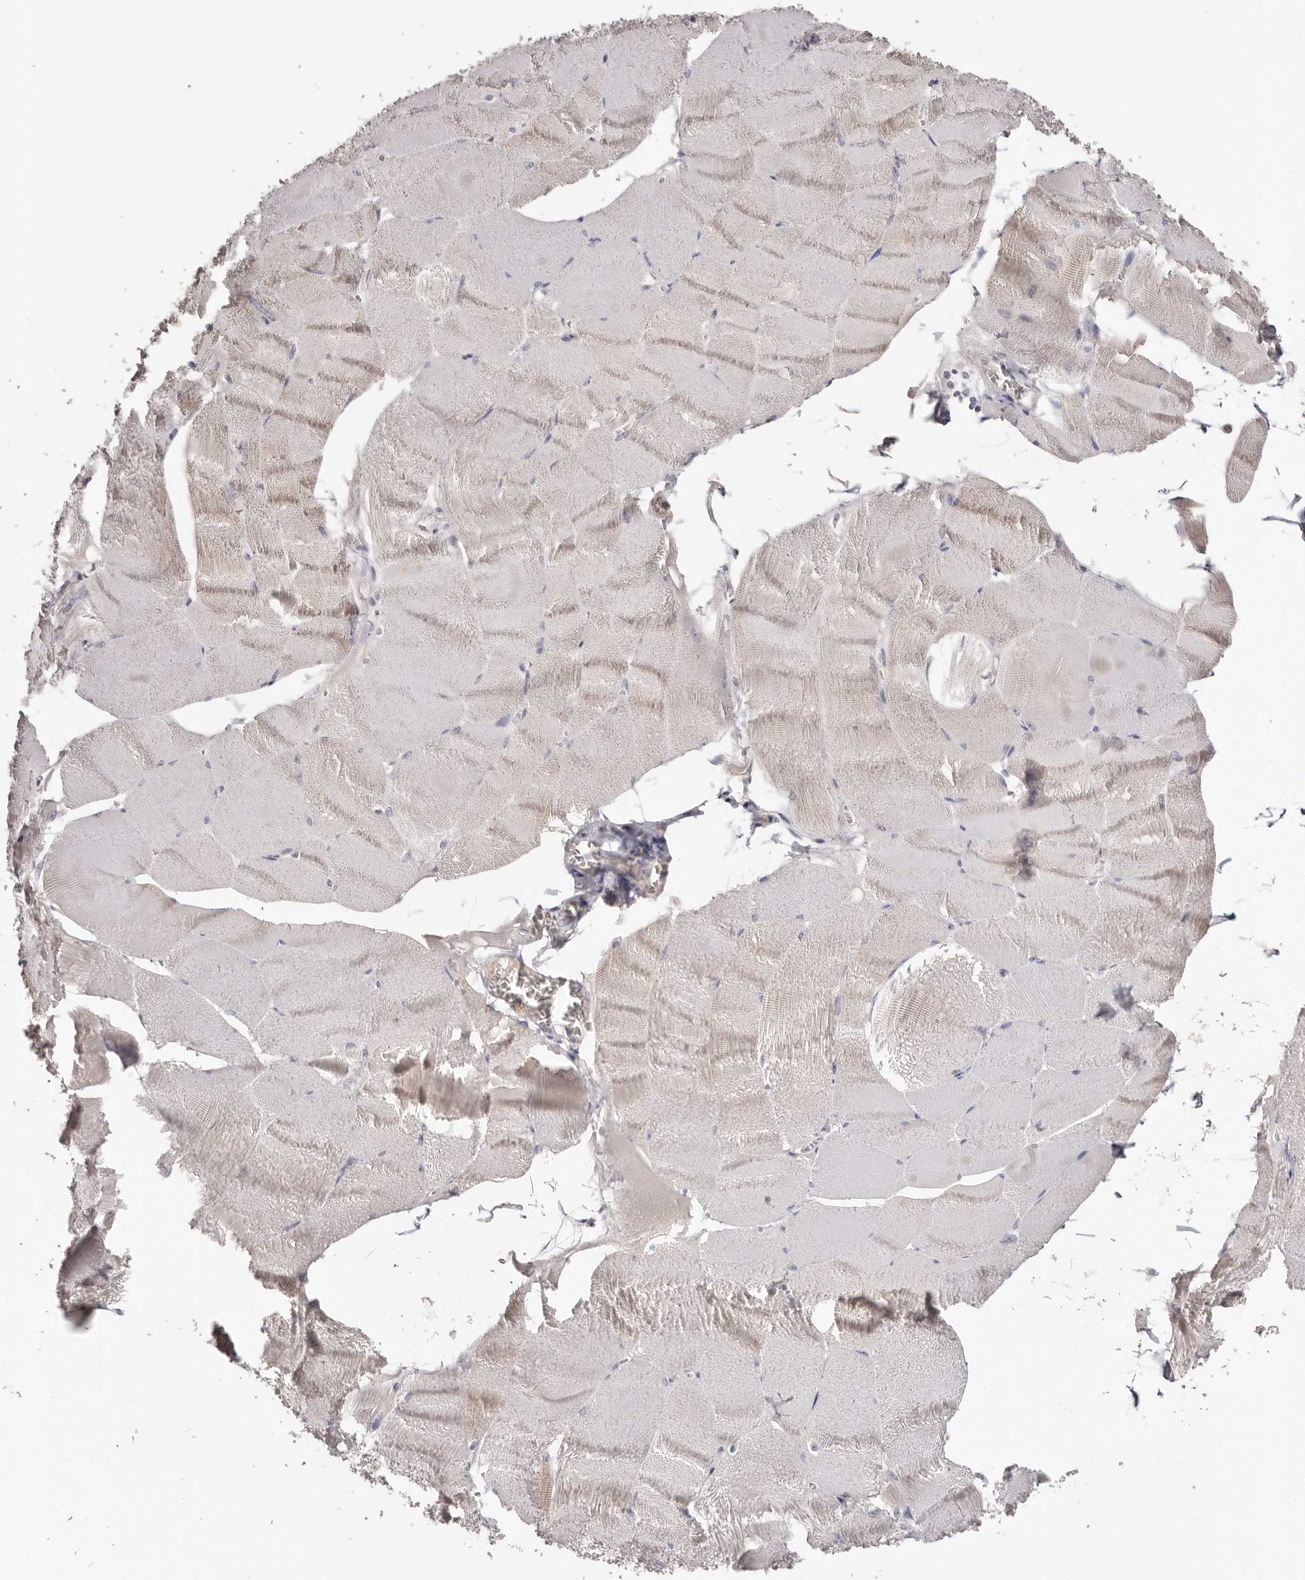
{"staining": {"intensity": "weak", "quantity": "<25%", "location": "cytoplasmic/membranous"}, "tissue": "skeletal muscle", "cell_type": "Myocytes", "image_type": "normal", "snomed": [{"axis": "morphology", "description": "Normal tissue, NOS"}, {"axis": "morphology", "description": "Basal cell carcinoma"}, {"axis": "topography", "description": "Skeletal muscle"}], "caption": "The micrograph displays no staining of myocytes in unremarkable skeletal muscle. (Immunohistochemistry, brightfield microscopy, high magnification).", "gene": "CCDC190", "patient": {"sex": "female", "age": 64}}